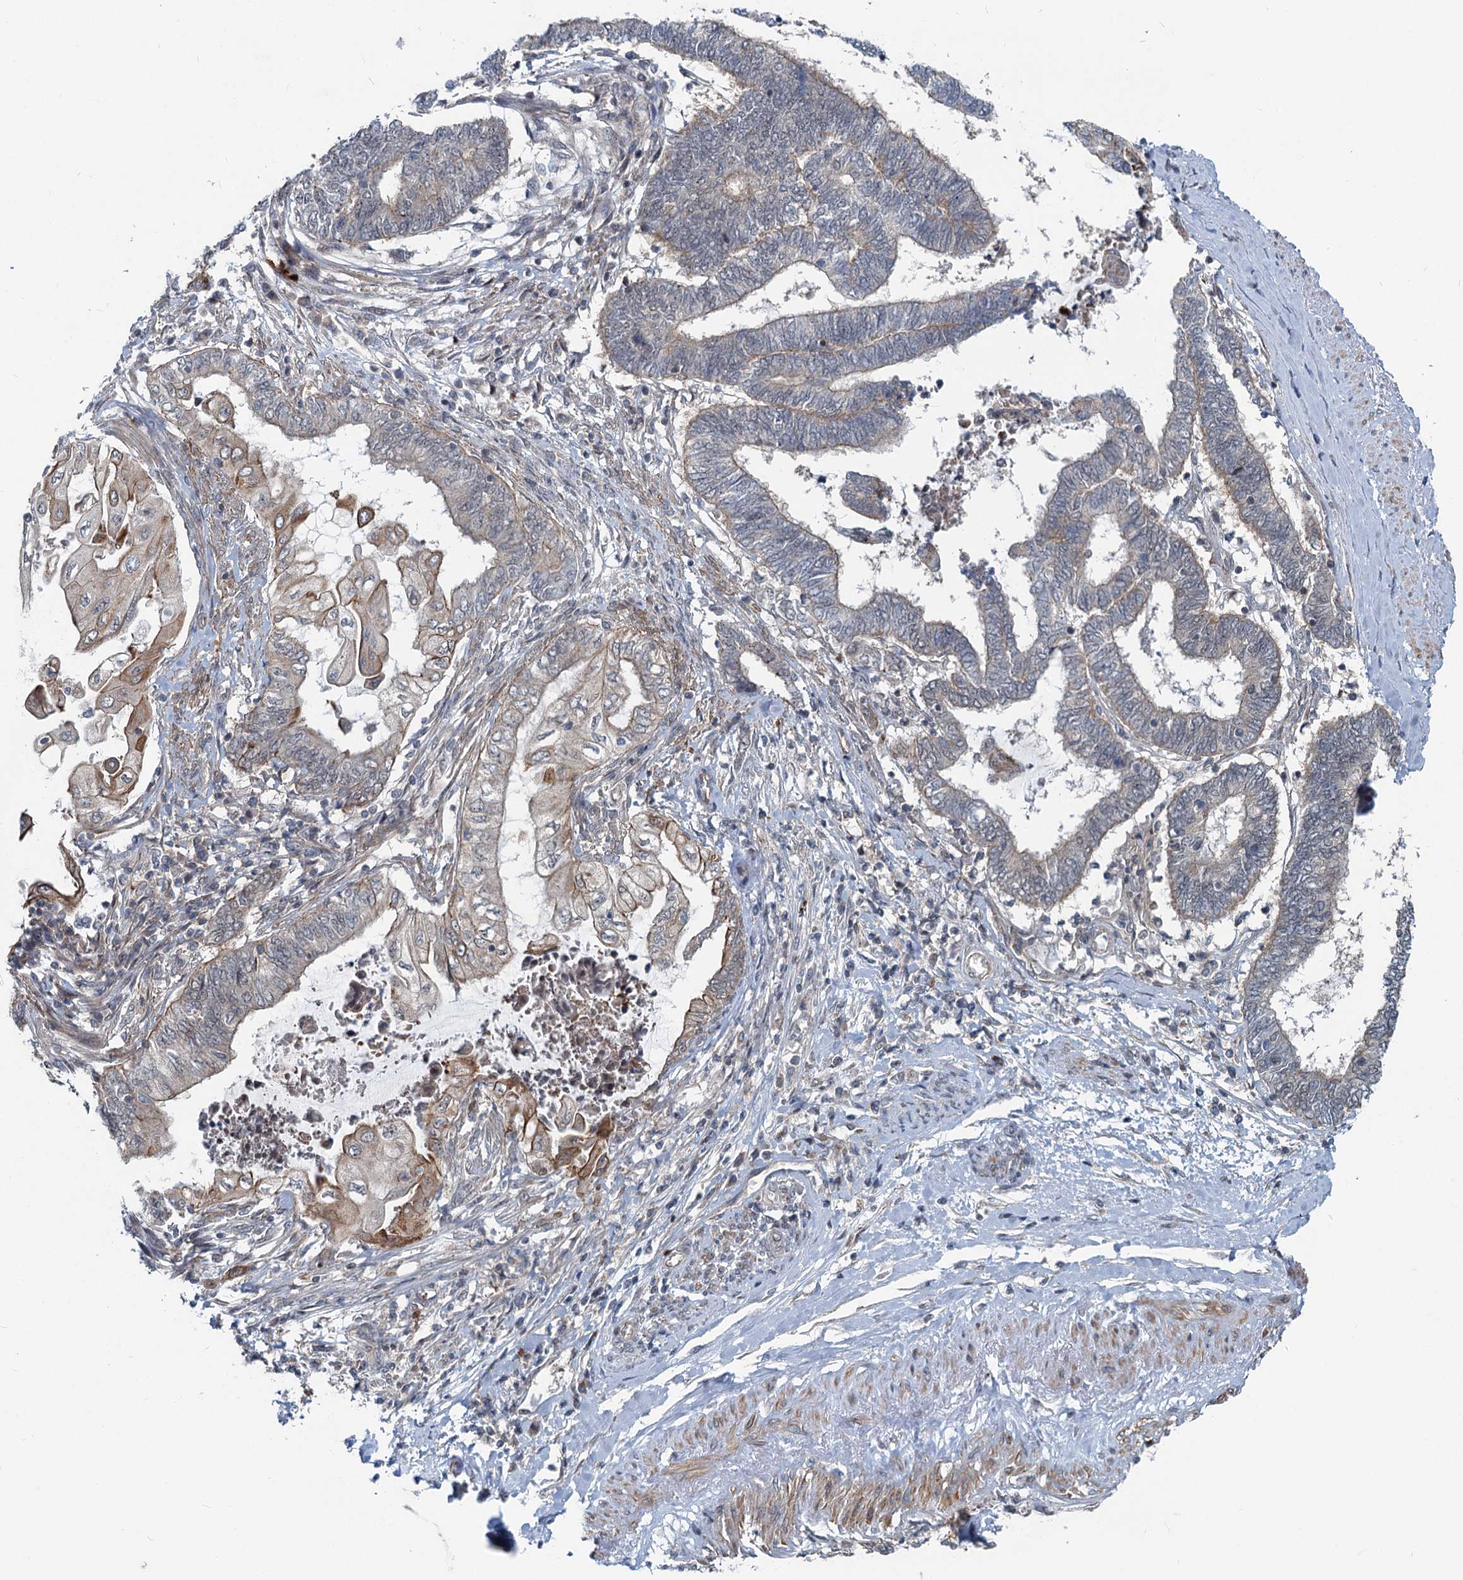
{"staining": {"intensity": "moderate", "quantity": "<25%", "location": "cytoplasmic/membranous"}, "tissue": "endometrial cancer", "cell_type": "Tumor cells", "image_type": "cancer", "snomed": [{"axis": "morphology", "description": "Adenocarcinoma, NOS"}, {"axis": "topography", "description": "Uterus"}, {"axis": "topography", "description": "Endometrium"}], "caption": "This is a micrograph of immunohistochemistry staining of endometrial cancer (adenocarcinoma), which shows moderate positivity in the cytoplasmic/membranous of tumor cells.", "gene": "ADCY2", "patient": {"sex": "female", "age": 70}}